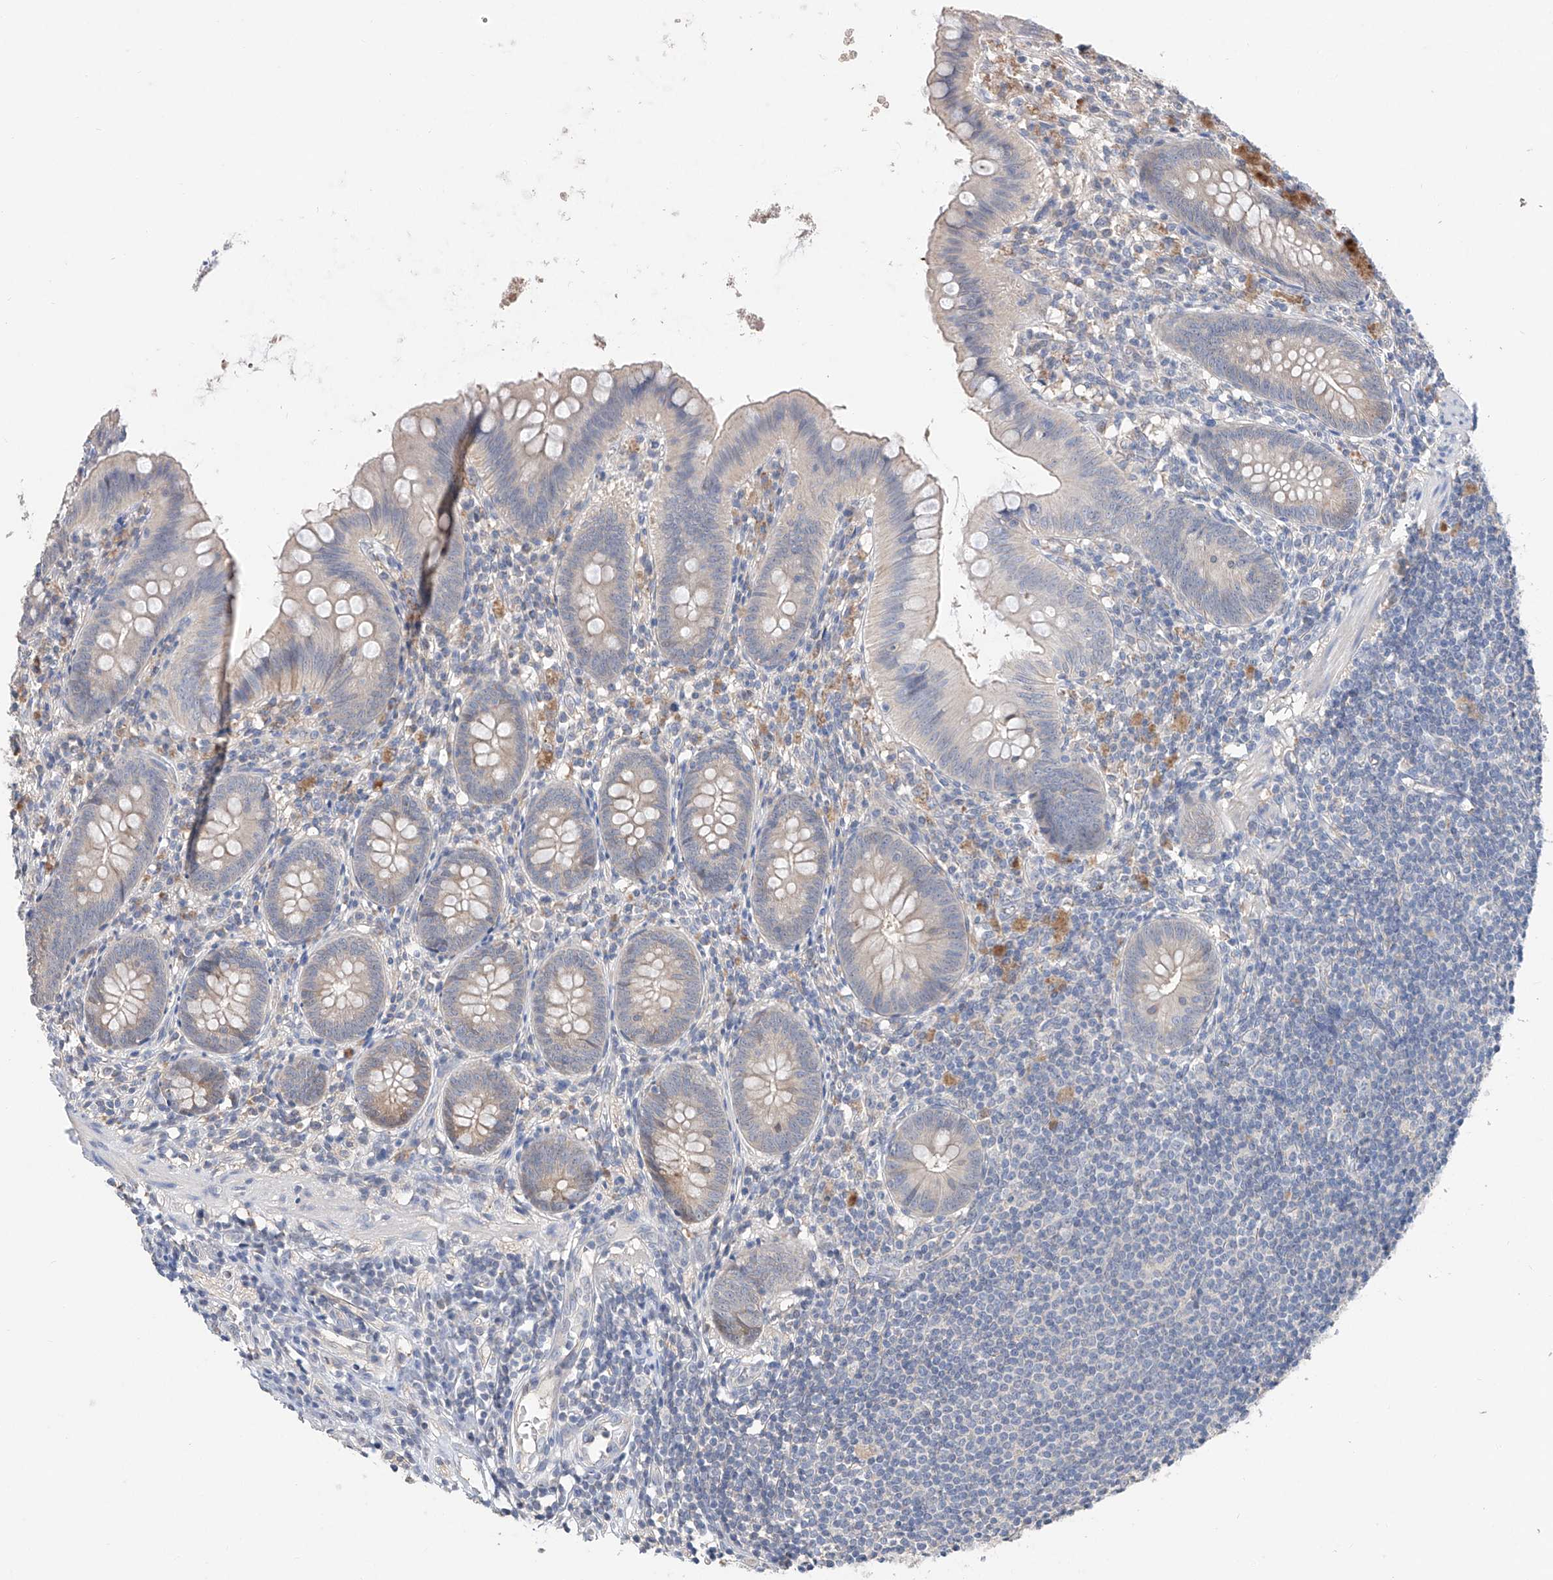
{"staining": {"intensity": "weak", "quantity": "<25%", "location": "cytoplasmic/membranous"}, "tissue": "appendix", "cell_type": "Glandular cells", "image_type": "normal", "snomed": [{"axis": "morphology", "description": "Normal tissue, NOS"}, {"axis": "topography", "description": "Appendix"}], "caption": "Immunohistochemistry (IHC) of benign appendix displays no staining in glandular cells.", "gene": "FUCA2", "patient": {"sex": "female", "age": 62}}